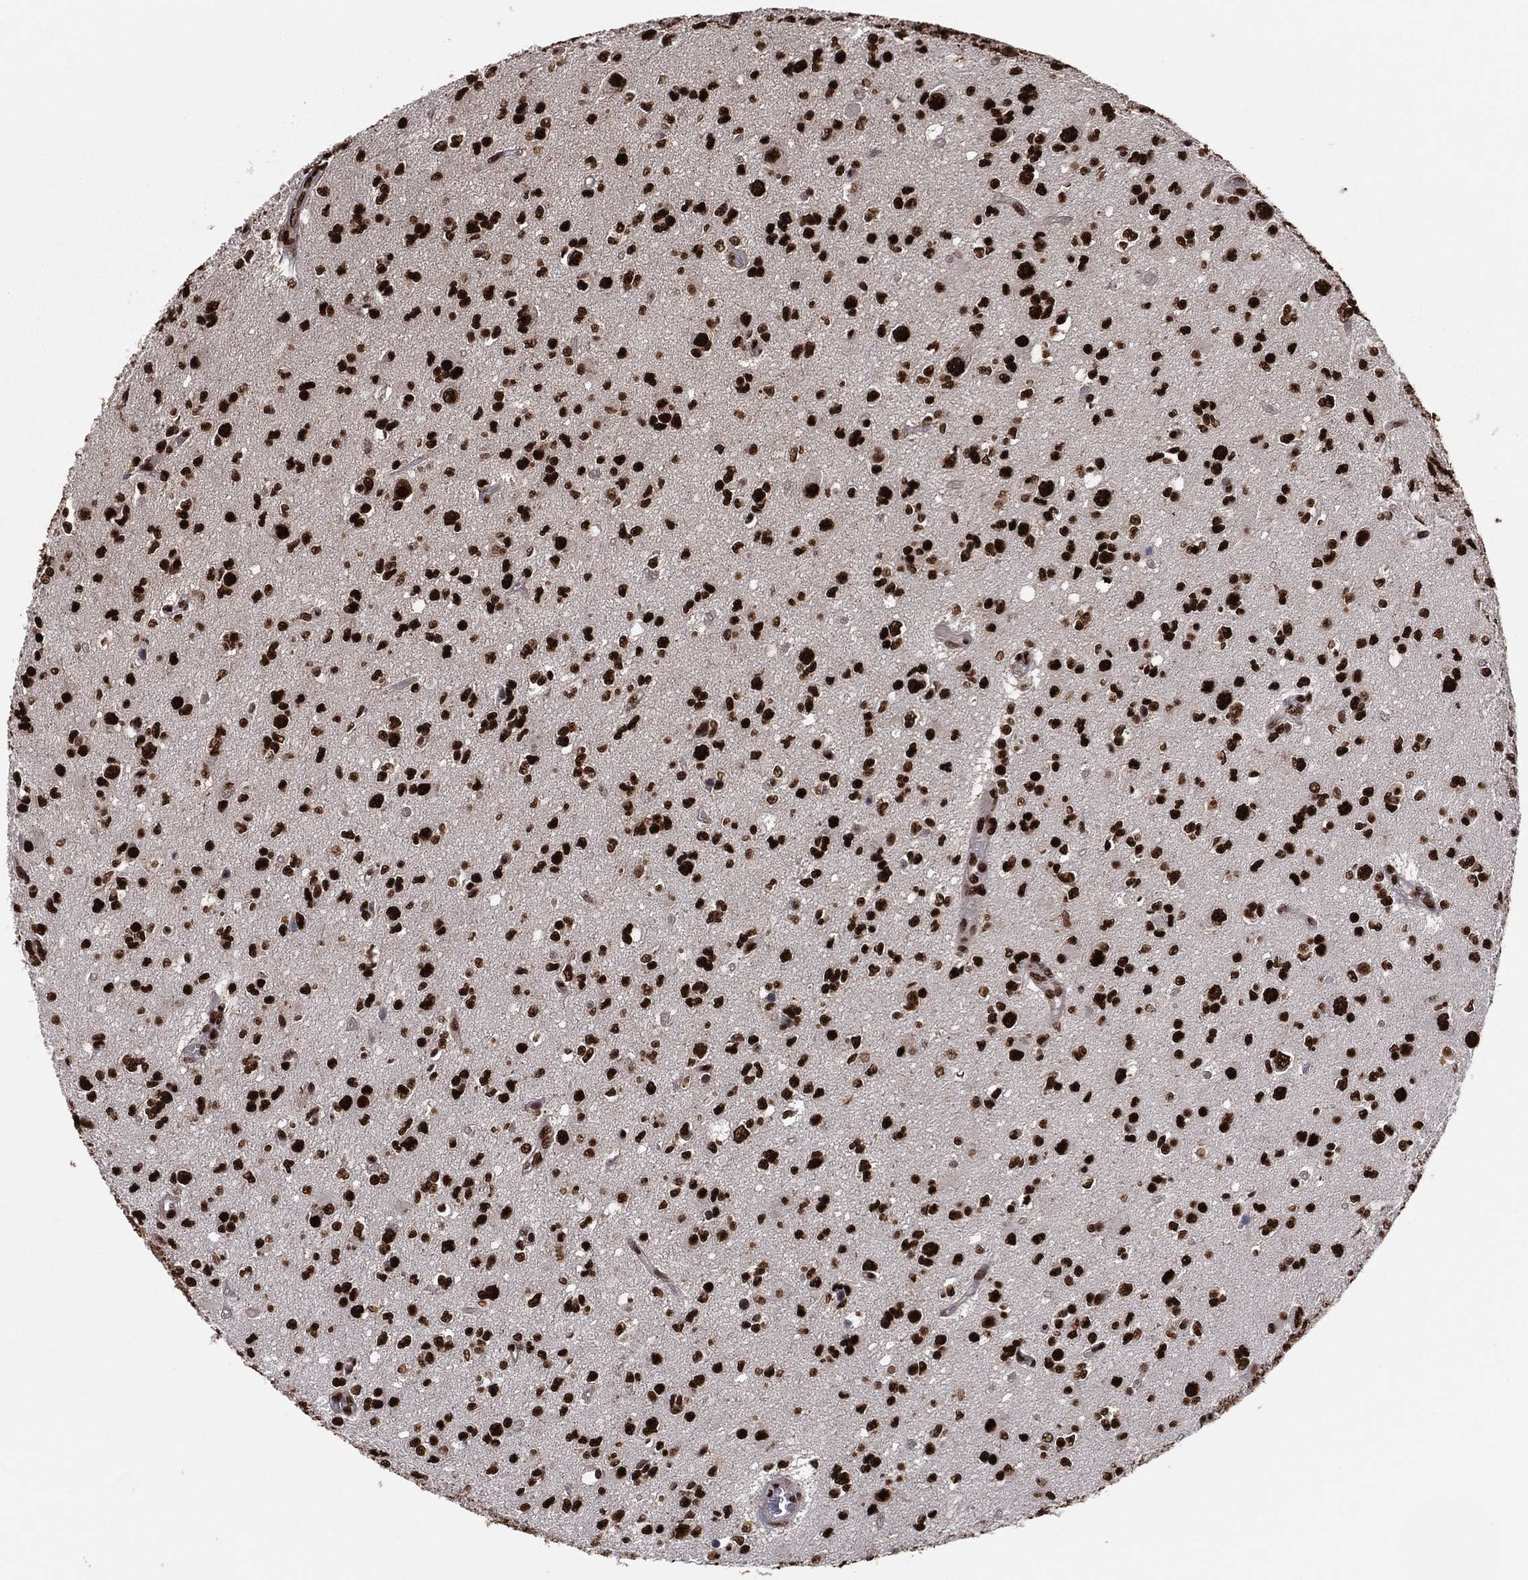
{"staining": {"intensity": "strong", "quantity": ">75%", "location": "nuclear"}, "tissue": "glioma", "cell_type": "Tumor cells", "image_type": "cancer", "snomed": [{"axis": "morphology", "description": "Glioma, malignant, Low grade"}, {"axis": "topography", "description": "Brain"}], "caption": "Brown immunohistochemical staining in human glioma exhibits strong nuclear expression in approximately >75% of tumor cells.", "gene": "TP53BP1", "patient": {"sex": "female", "age": 45}}